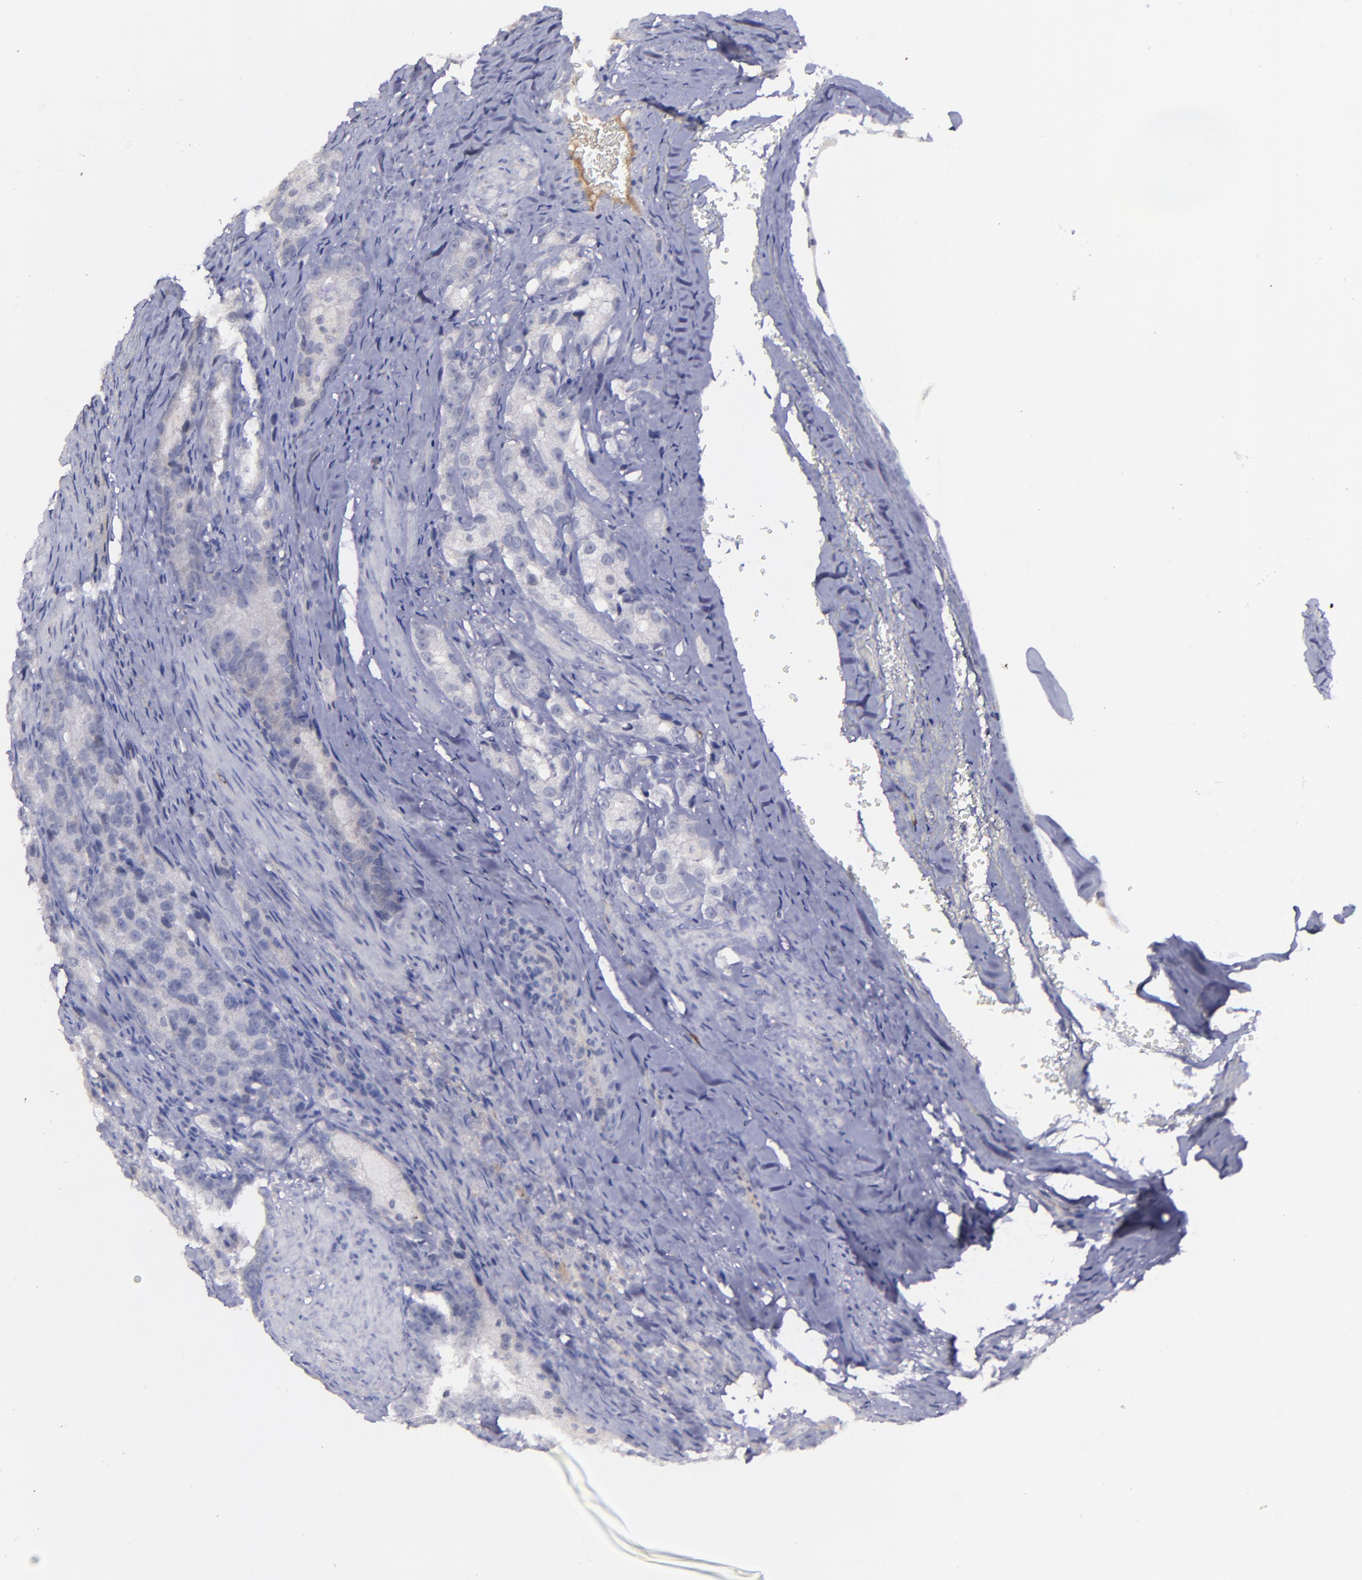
{"staining": {"intensity": "weak", "quantity": "<25%", "location": "cytoplasmic/membranous"}, "tissue": "prostate cancer", "cell_type": "Tumor cells", "image_type": "cancer", "snomed": [{"axis": "morphology", "description": "Adenocarcinoma, High grade"}, {"axis": "topography", "description": "Prostate"}], "caption": "Tumor cells show no significant staining in prostate adenocarcinoma (high-grade).", "gene": "MASP1", "patient": {"sex": "male", "age": 63}}